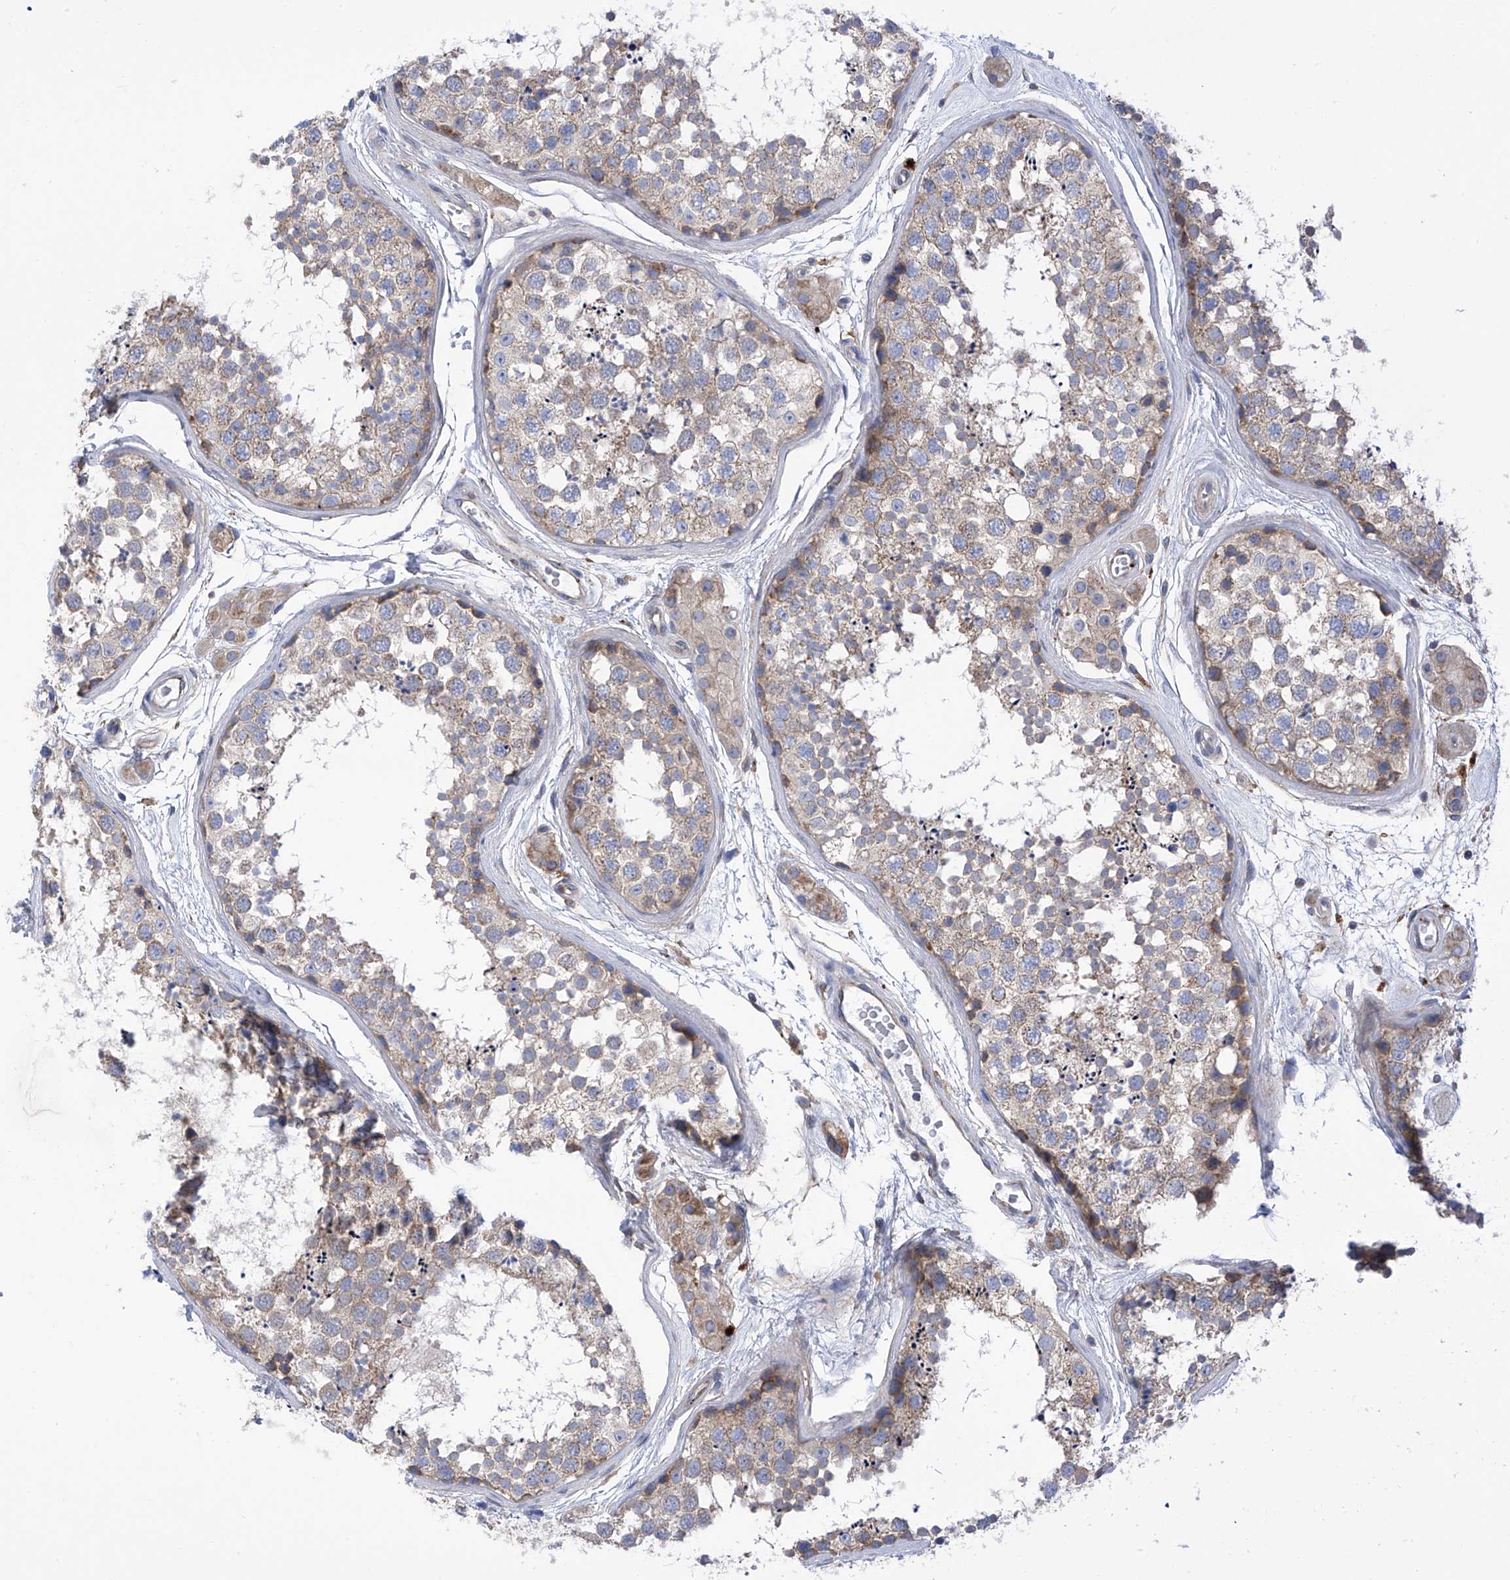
{"staining": {"intensity": "moderate", "quantity": "<25%", "location": "cytoplasmic/membranous"}, "tissue": "testis", "cell_type": "Cells in seminiferous ducts", "image_type": "normal", "snomed": [{"axis": "morphology", "description": "Normal tissue, NOS"}, {"axis": "topography", "description": "Testis"}], "caption": "Human testis stained with a brown dye reveals moderate cytoplasmic/membranous positive positivity in about <25% of cells in seminiferous ducts.", "gene": "P2RX7", "patient": {"sex": "male", "age": 56}}